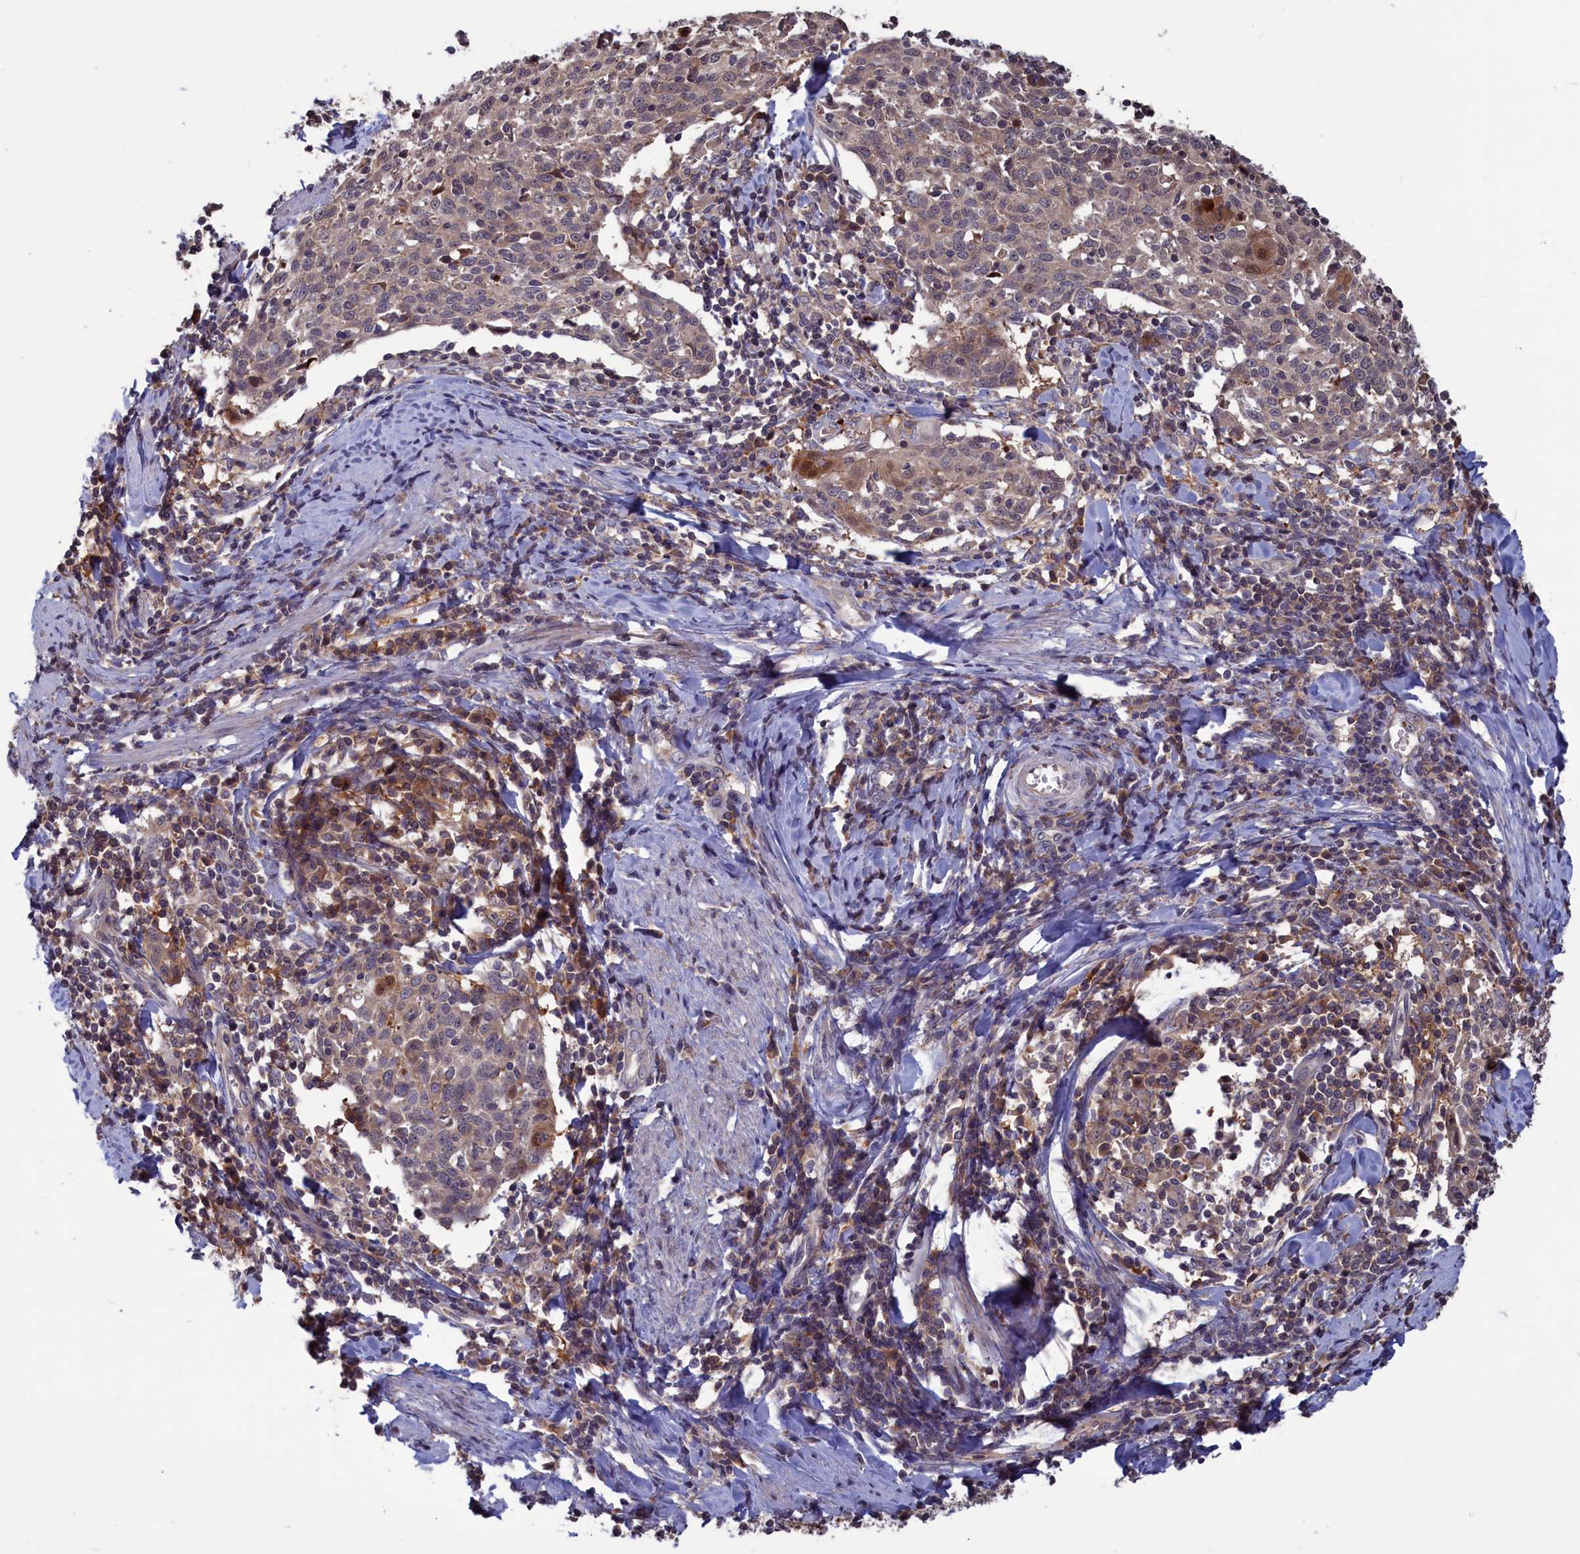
{"staining": {"intensity": "weak", "quantity": "<25%", "location": "cytoplasmic/membranous,nuclear"}, "tissue": "cervical cancer", "cell_type": "Tumor cells", "image_type": "cancer", "snomed": [{"axis": "morphology", "description": "Squamous cell carcinoma, NOS"}, {"axis": "topography", "description": "Cervix"}], "caption": "Immunohistochemical staining of cervical cancer (squamous cell carcinoma) exhibits no significant staining in tumor cells. Brightfield microscopy of immunohistochemistry stained with DAB (brown) and hematoxylin (blue), captured at high magnification.", "gene": "CACTIN", "patient": {"sex": "female", "age": 52}}